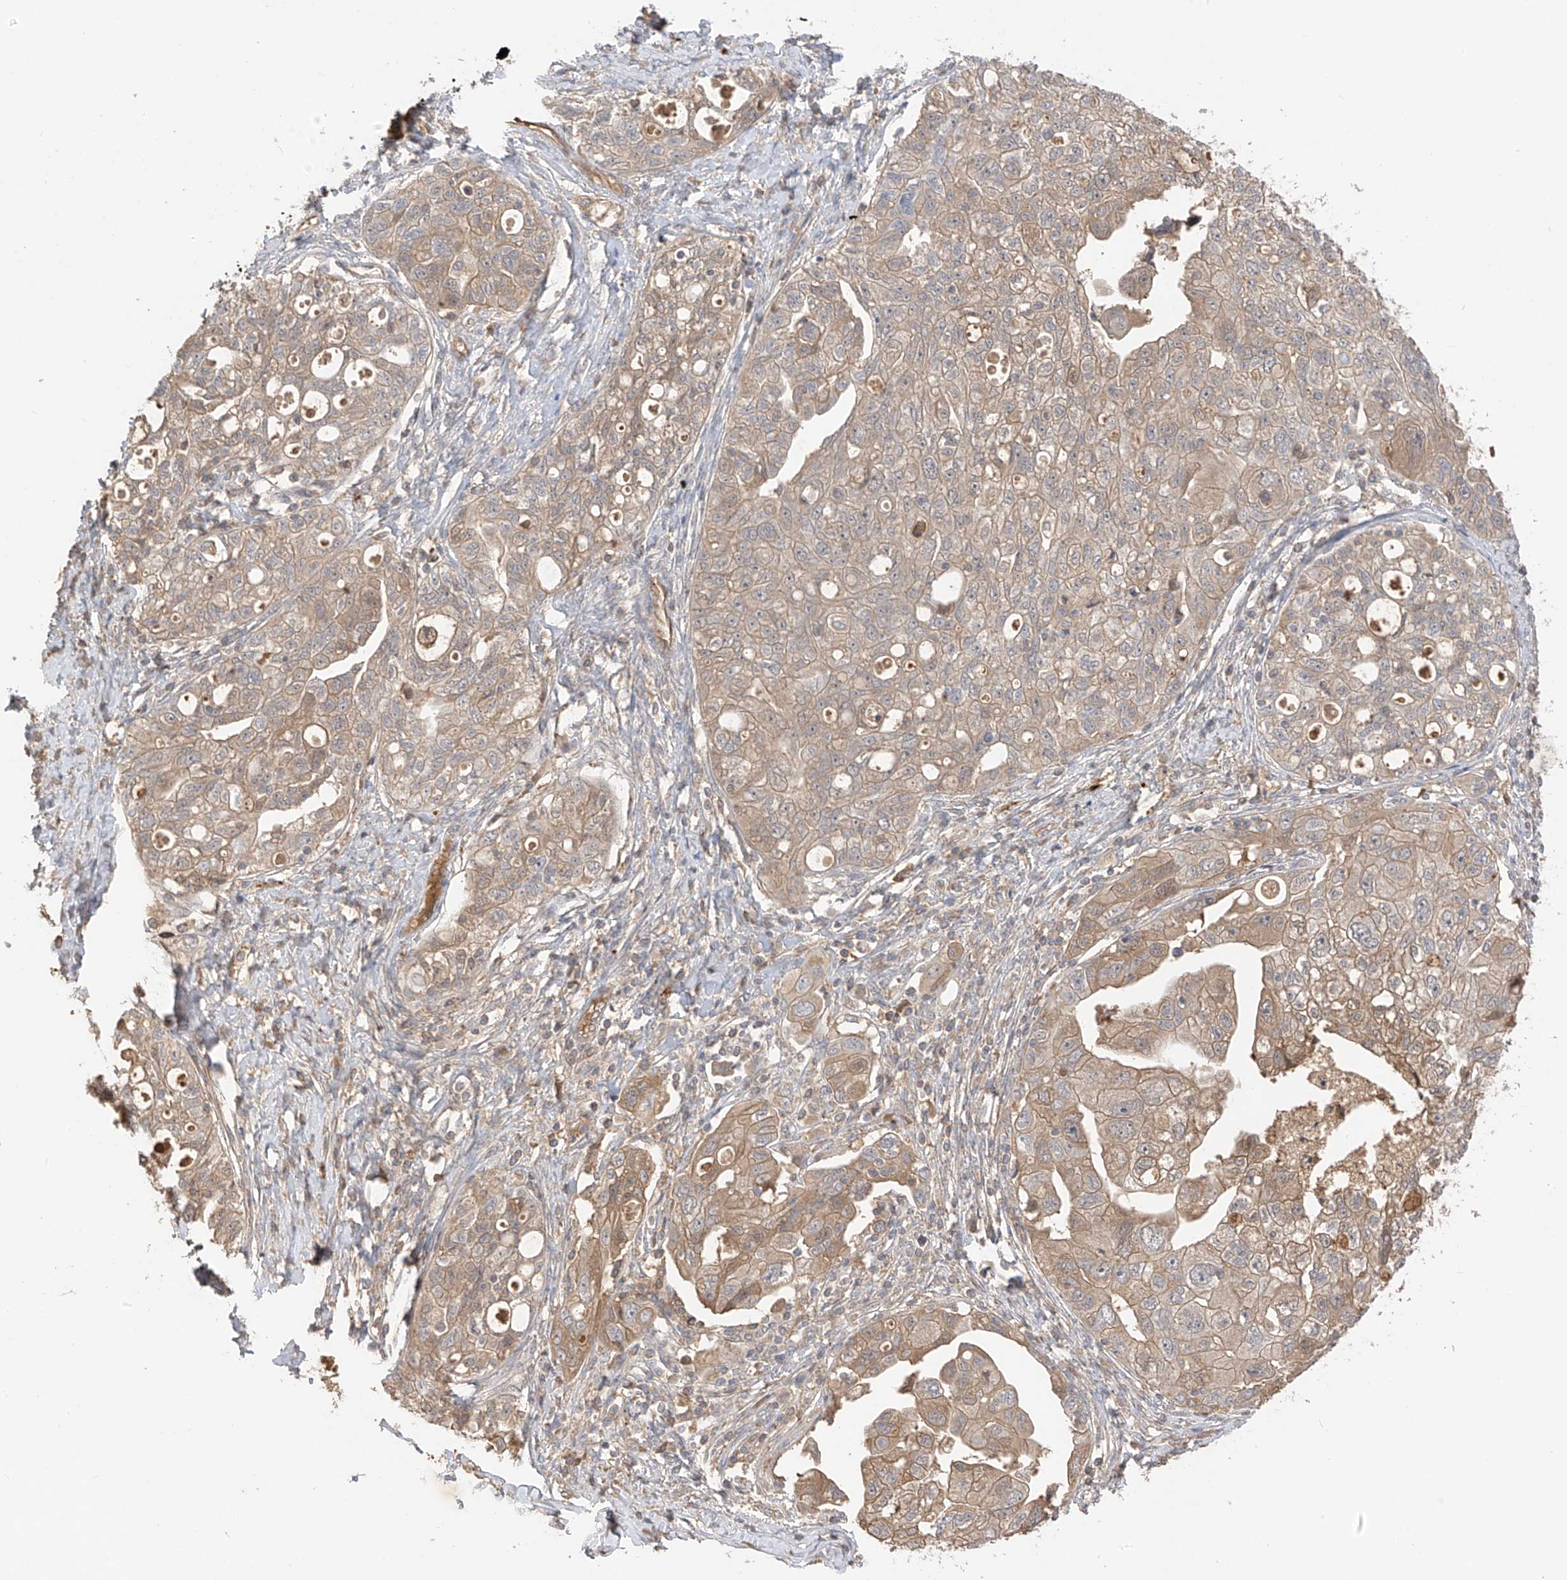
{"staining": {"intensity": "weak", "quantity": "25%-75%", "location": "cytoplasmic/membranous"}, "tissue": "ovarian cancer", "cell_type": "Tumor cells", "image_type": "cancer", "snomed": [{"axis": "morphology", "description": "Carcinoma, NOS"}, {"axis": "morphology", "description": "Cystadenocarcinoma, serous, NOS"}, {"axis": "topography", "description": "Ovary"}], "caption": "Immunohistochemistry (IHC) image of human ovarian cancer stained for a protein (brown), which displays low levels of weak cytoplasmic/membranous expression in approximately 25%-75% of tumor cells.", "gene": "CACNA2D4", "patient": {"sex": "female", "age": 69}}